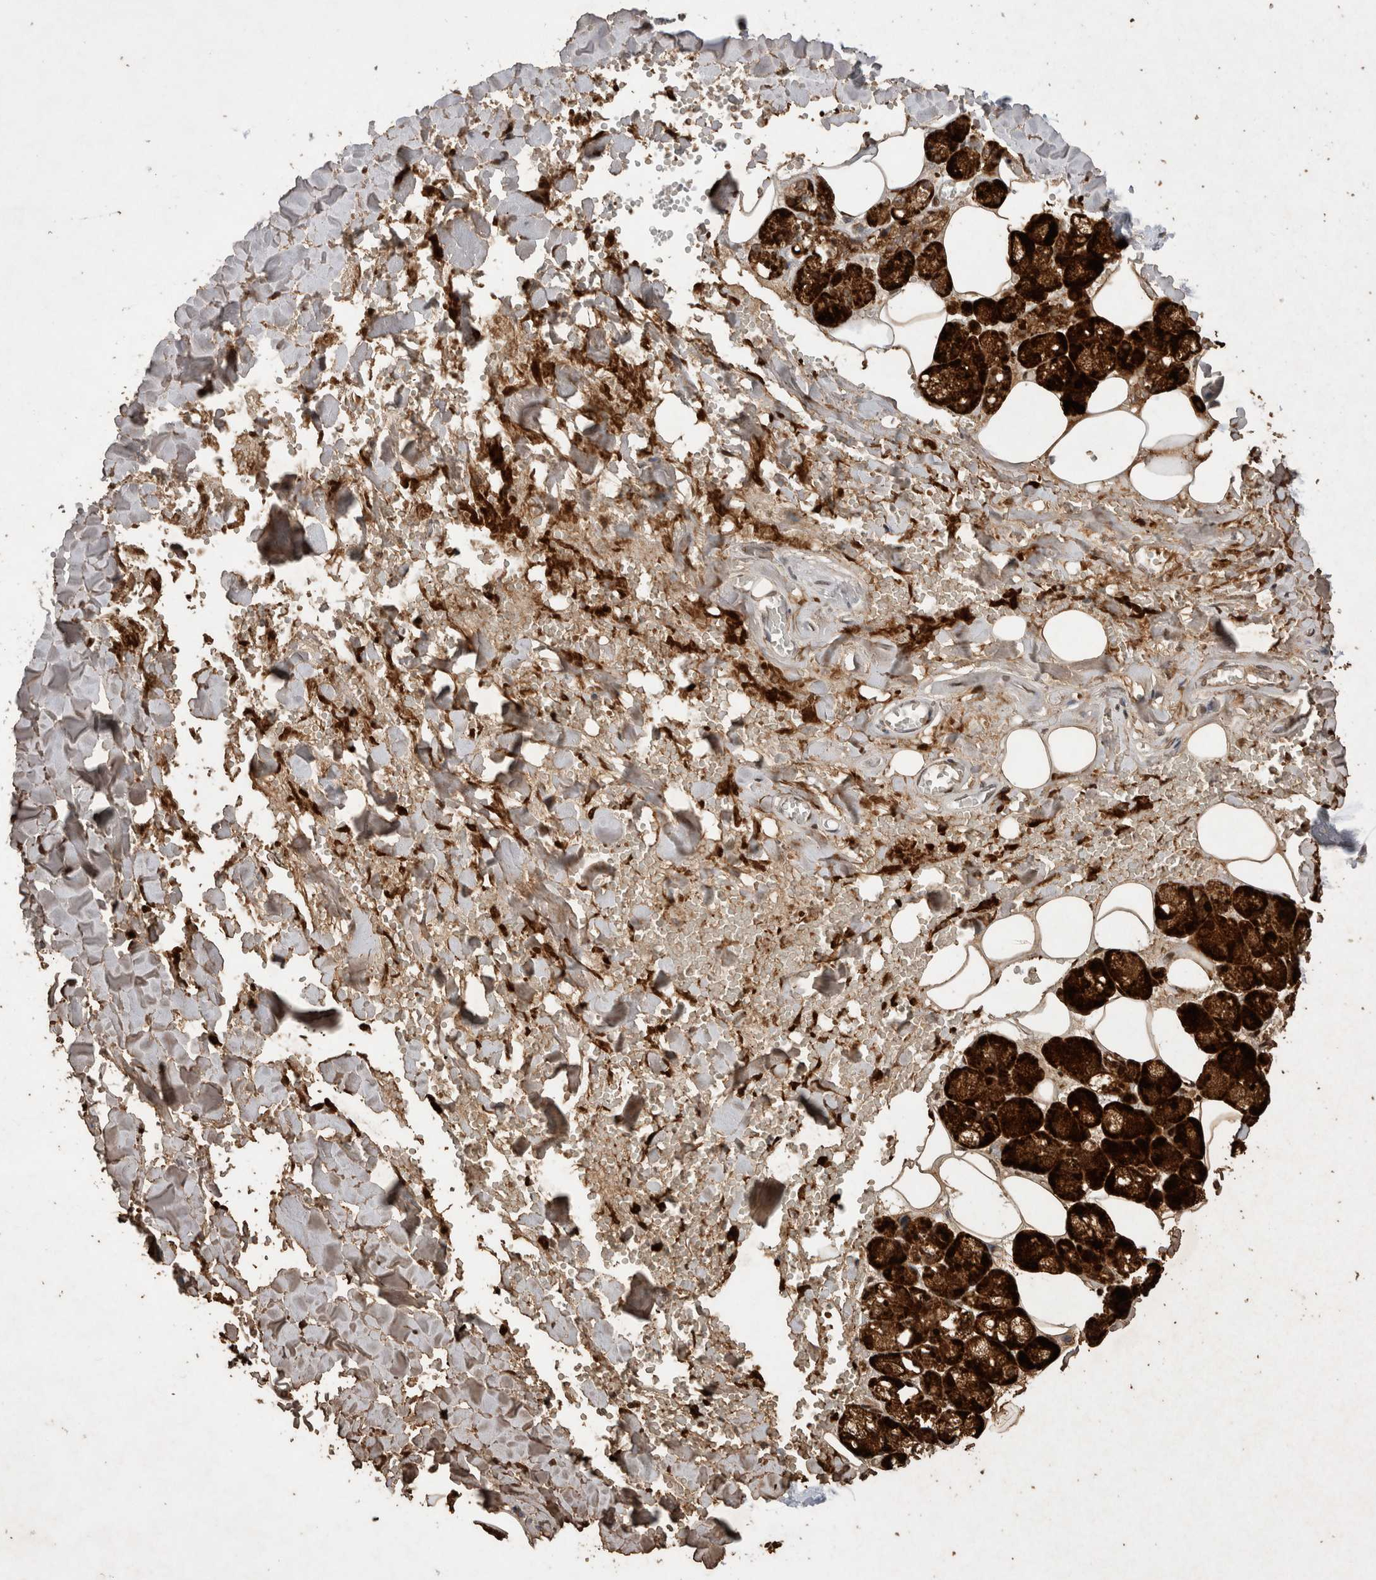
{"staining": {"intensity": "strong", "quantity": ">75%", "location": "cytoplasmic/membranous,nuclear"}, "tissue": "salivary gland", "cell_type": "Glandular cells", "image_type": "normal", "snomed": [{"axis": "morphology", "description": "Normal tissue, NOS"}, {"axis": "topography", "description": "Salivary gland"}], "caption": "High-magnification brightfield microscopy of unremarkable salivary gland stained with DAB (3,3'-diaminobenzidine) (brown) and counterstained with hematoxylin (blue). glandular cells exhibit strong cytoplasmic/membranous,nuclear positivity is appreciated in about>75% of cells. (DAB IHC, brown staining for protein, blue staining for nuclei).", "gene": "WIPF2", "patient": {"sex": "male", "age": 62}}